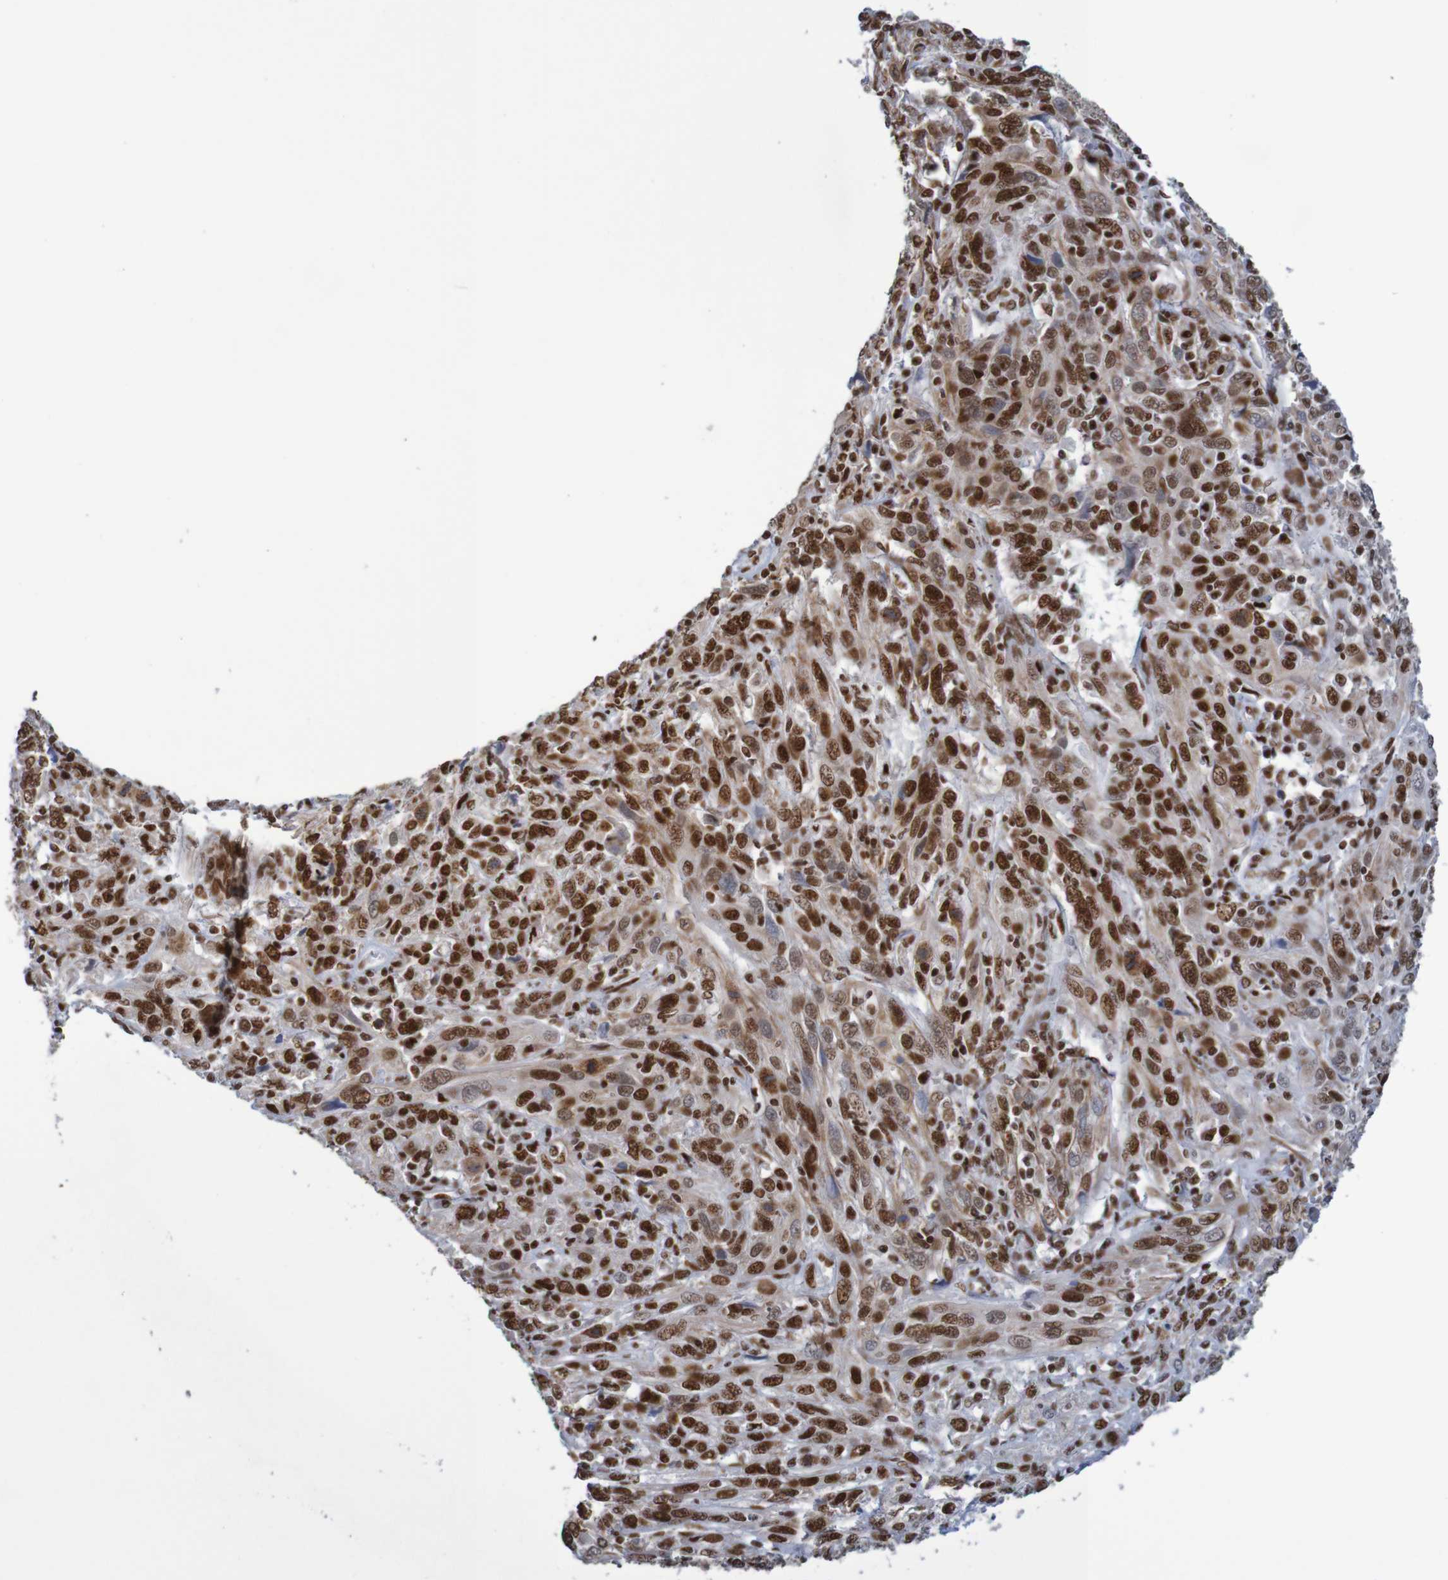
{"staining": {"intensity": "strong", "quantity": ">75%", "location": "nuclear"}, "tissue": "cervical cancer", "cell_type": "Tumor cells", "image_type": "cancer", "snomed": [{"axis": "morphology", "description": "Squamous cell carcinoma, NOS"}, {"axis": "topography", "description": "Cervix"}], "caption": "Tumor cells demonstrate high levels of strong nuclear expression in approximately >75% of cells in cervical squamous cell carcinoma.", "gene": "THRAP3", "patient": {"sex": "female", "age": 46}}